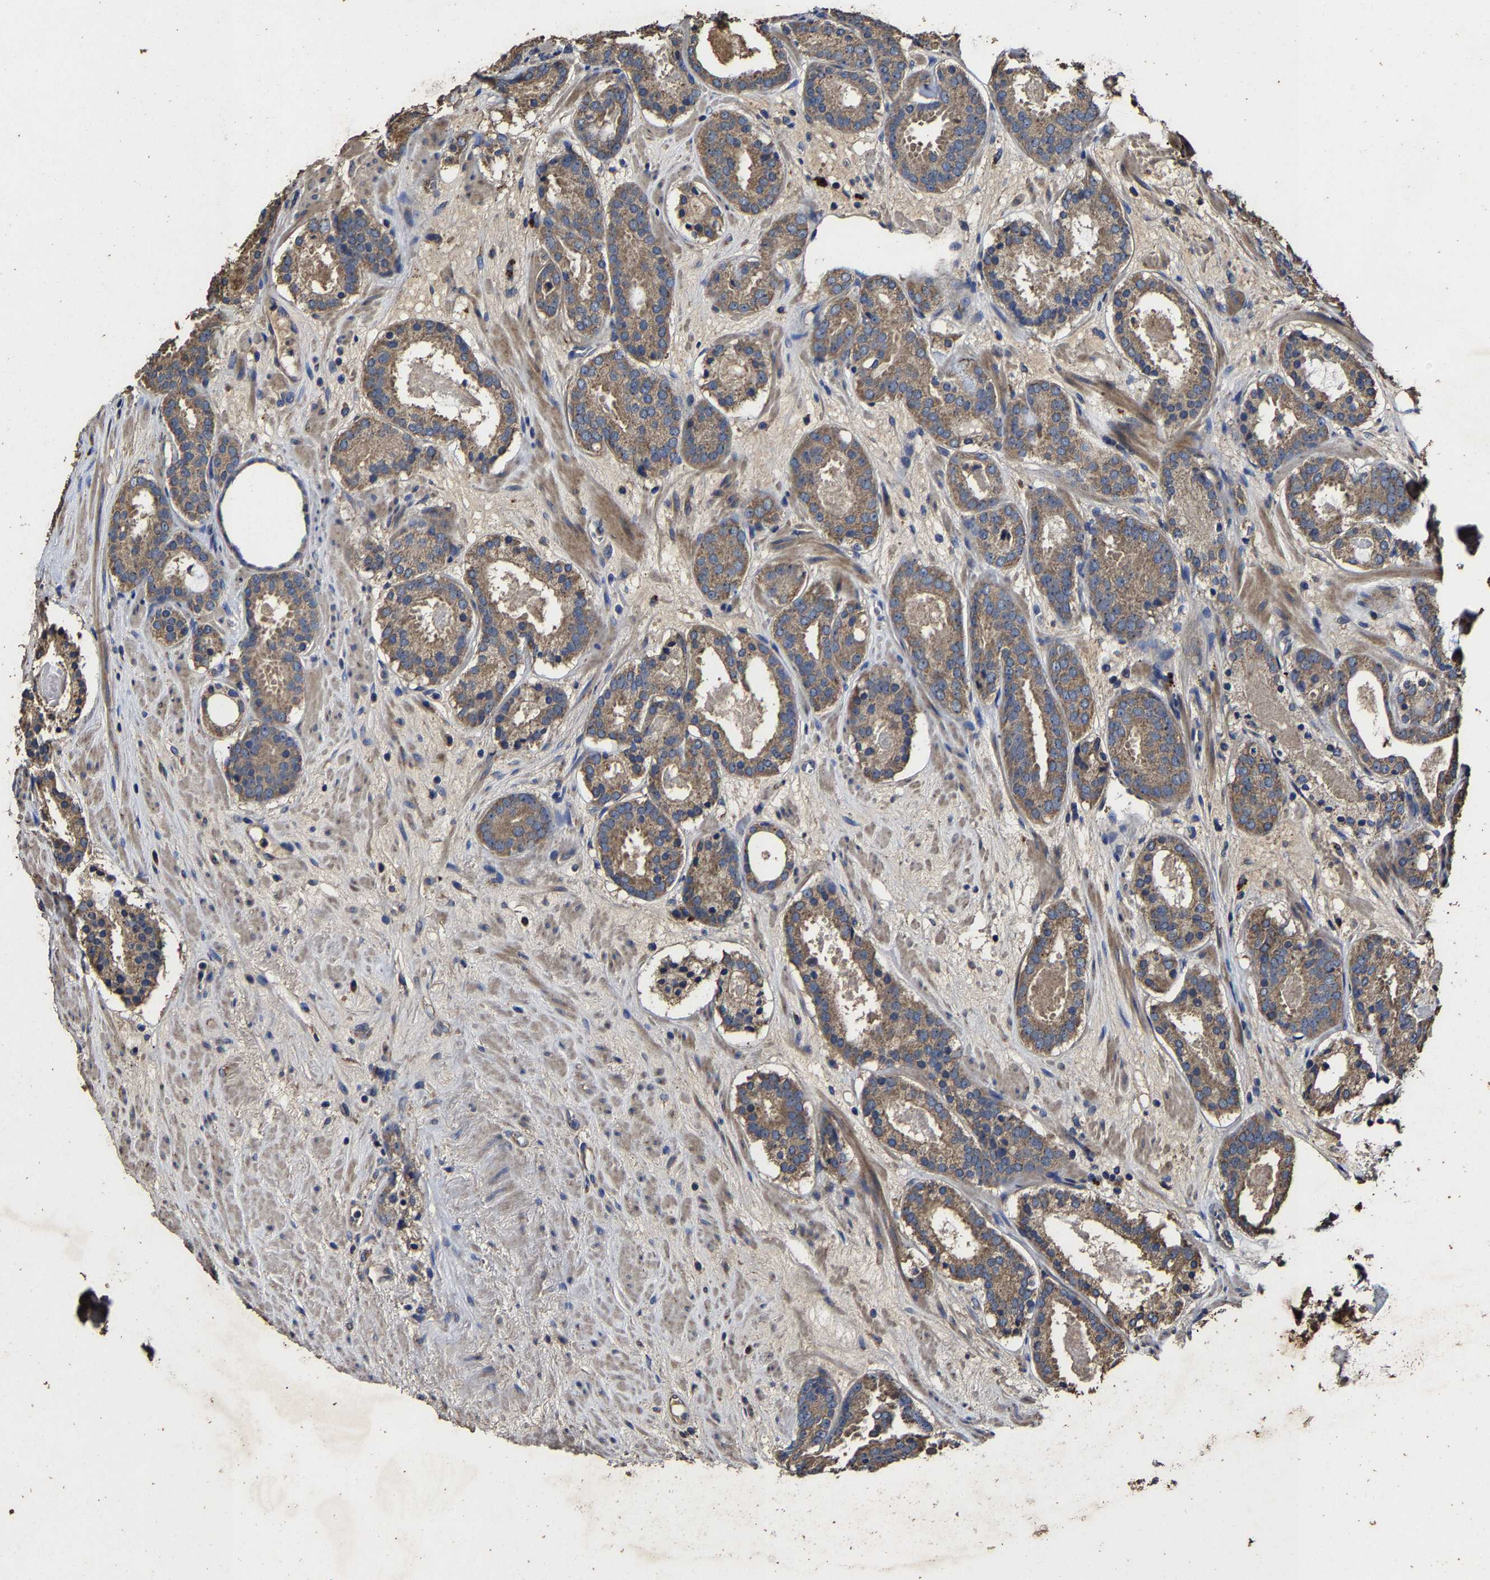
{"staining": {"intensity": "moderate", "quantity": ">75%", "location": "cytoplasmic/membranous"}, "tissue": "prostate cancer", "cell_type": "Tumor cells", "image_type": "cancer", "snomed": [{"axis": "morphology", "description": "Adenocarcinoma, Low grade"}, {"axis": "topography", "description": "Prostate"}], "caption": "Immunohistochemical staining of human prostate cancer (adenocarcinoma (low-grade)) exhibits medium levels of moderate cytoplasmic/membranous protein expression in about >75% of tumor cells.", "gene": "PPM1K", "patient": {"sex": "male", "age": 69}}